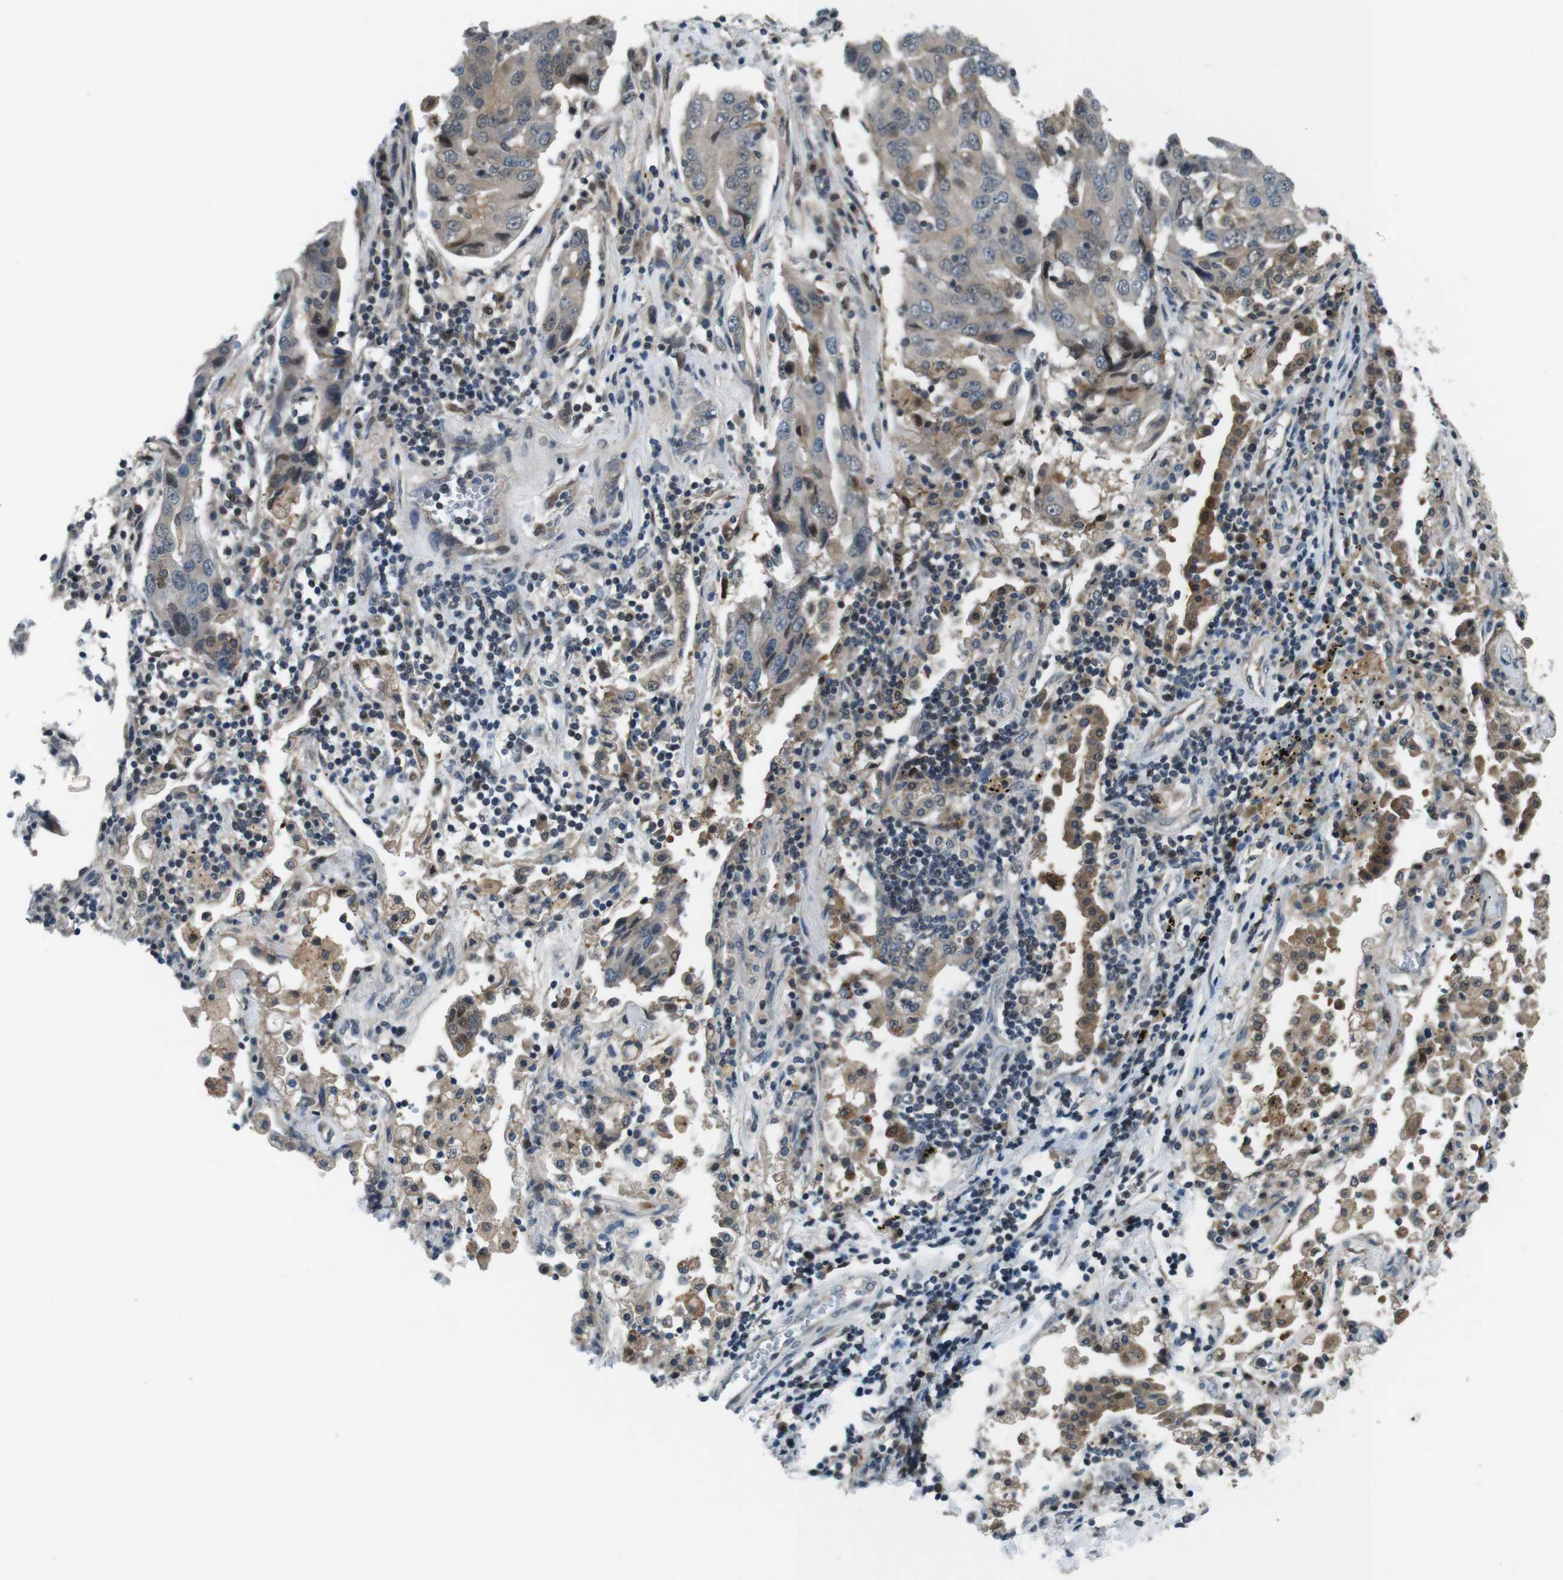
{"staining": {"intensity": "moderate", "quantity": "25%-75%", "location": "cytoplasmic/membranous"}, "tissue": "lung cancer", "cell_type": "Tumor cells", "image_type": "cancer", "snomed": [{"axis": "morphology", "description": "Adenocarcinoma, NOS"}, {"axis": "topography", "description": "Lung"}], "caption": "High-magnification brightfield microscopy of lung cancer (adenocarcinoma) stained with DAB (3,3'-diaminobenzidine) (brown) and counterstained with hematoxylin (blue). tumor cells exhibit moderate cytoplasmic/membranous positivity is appreciated in about25%-75% of cells.", "gene": "LRP5", "patient": {"sex": "female", "age": 65}}